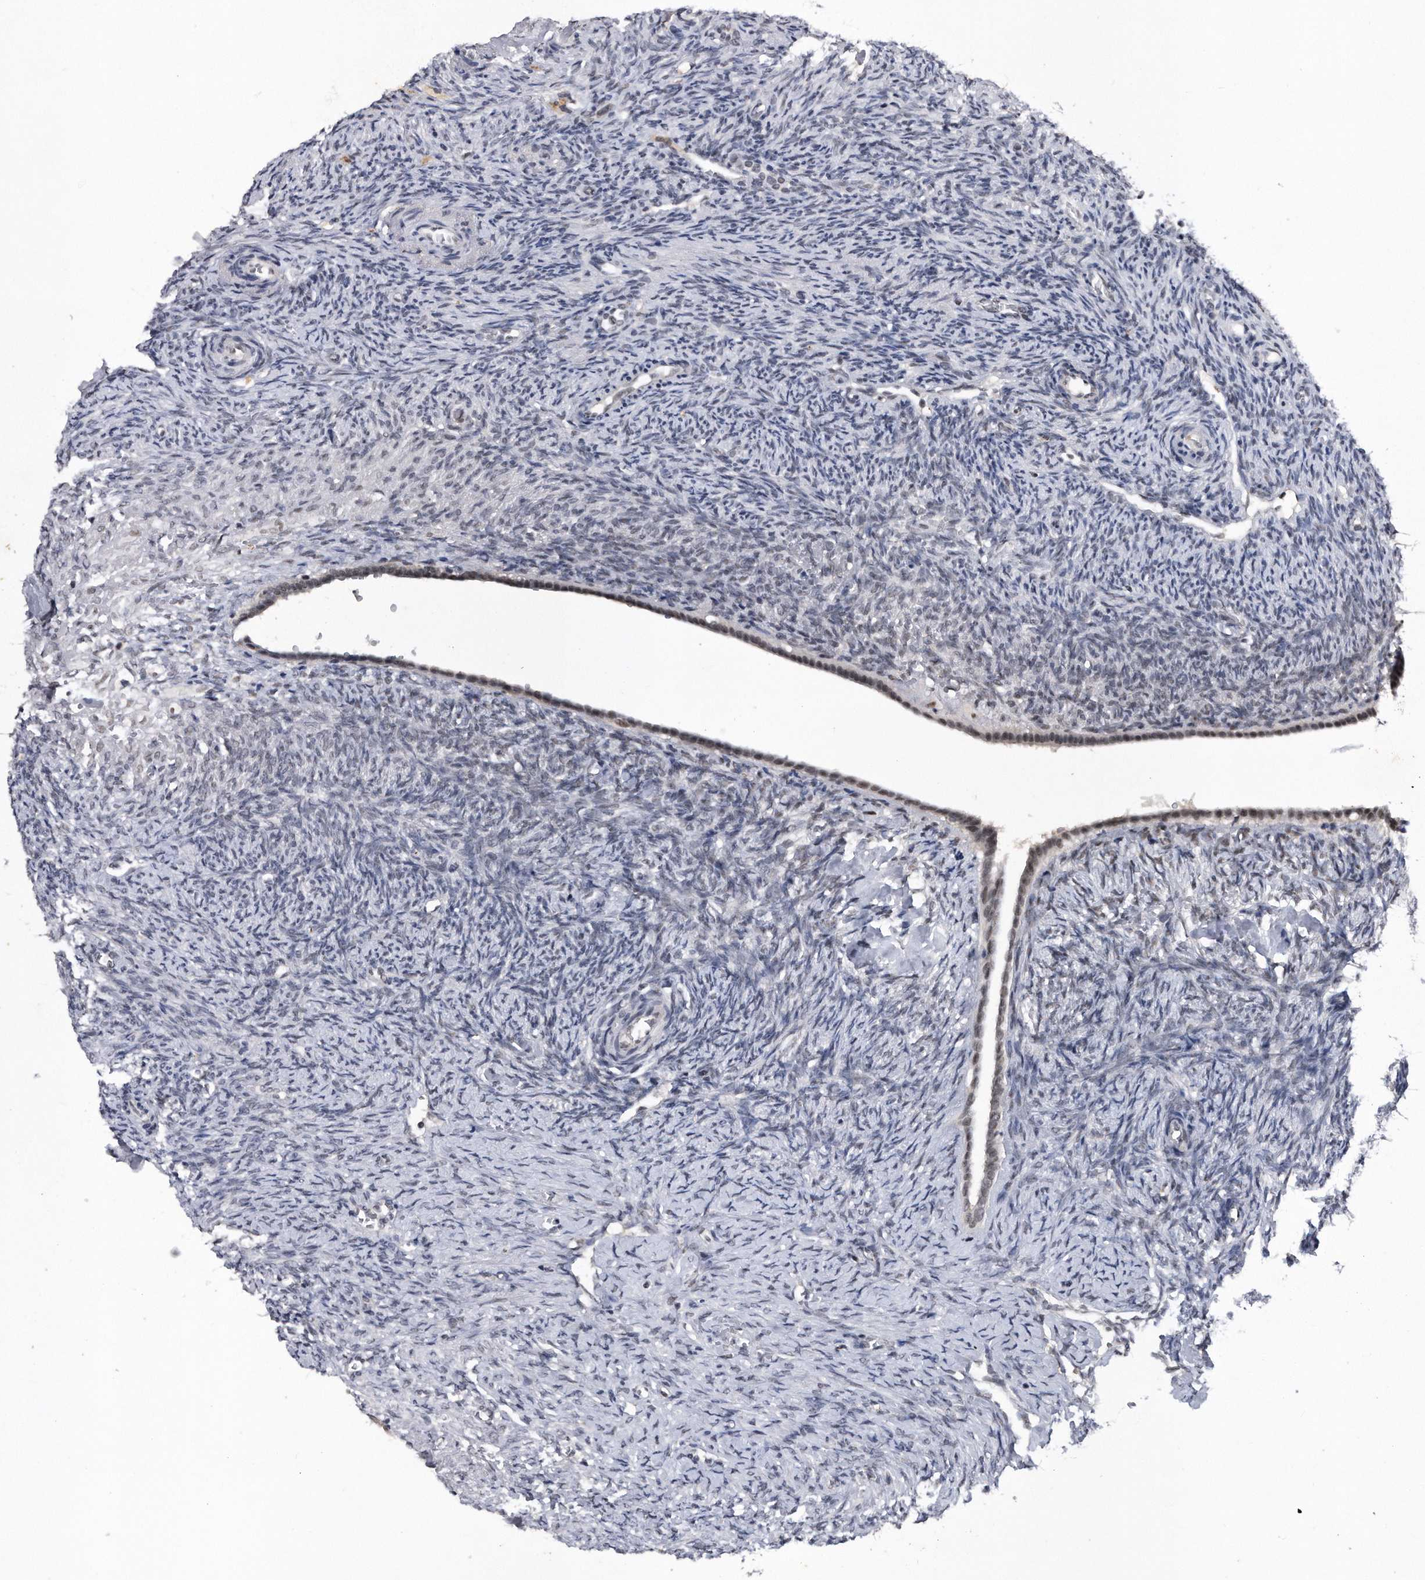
{"staining": {"intensity": "weak", "quantity": "25%-75%", "location": "cytoplasmic/membranous"}, "tissue": "ovary", "cell_type": "Follicle cells", "image_type": "normal", "snomed": [{"axis": "morphology", "description": "Normal tissue, NOS"}, {"axis": "topography", "description": "Ovary"}], "caption": "Immunohistochemistry image of normal human ovary stained for a protein (brown), which displays low levels of weak cytoplasmic/membranous expression in about 25%-75% of follicle cells.", "gene": "VIRMA", "patient": {"sex": "female", "age": 41}}